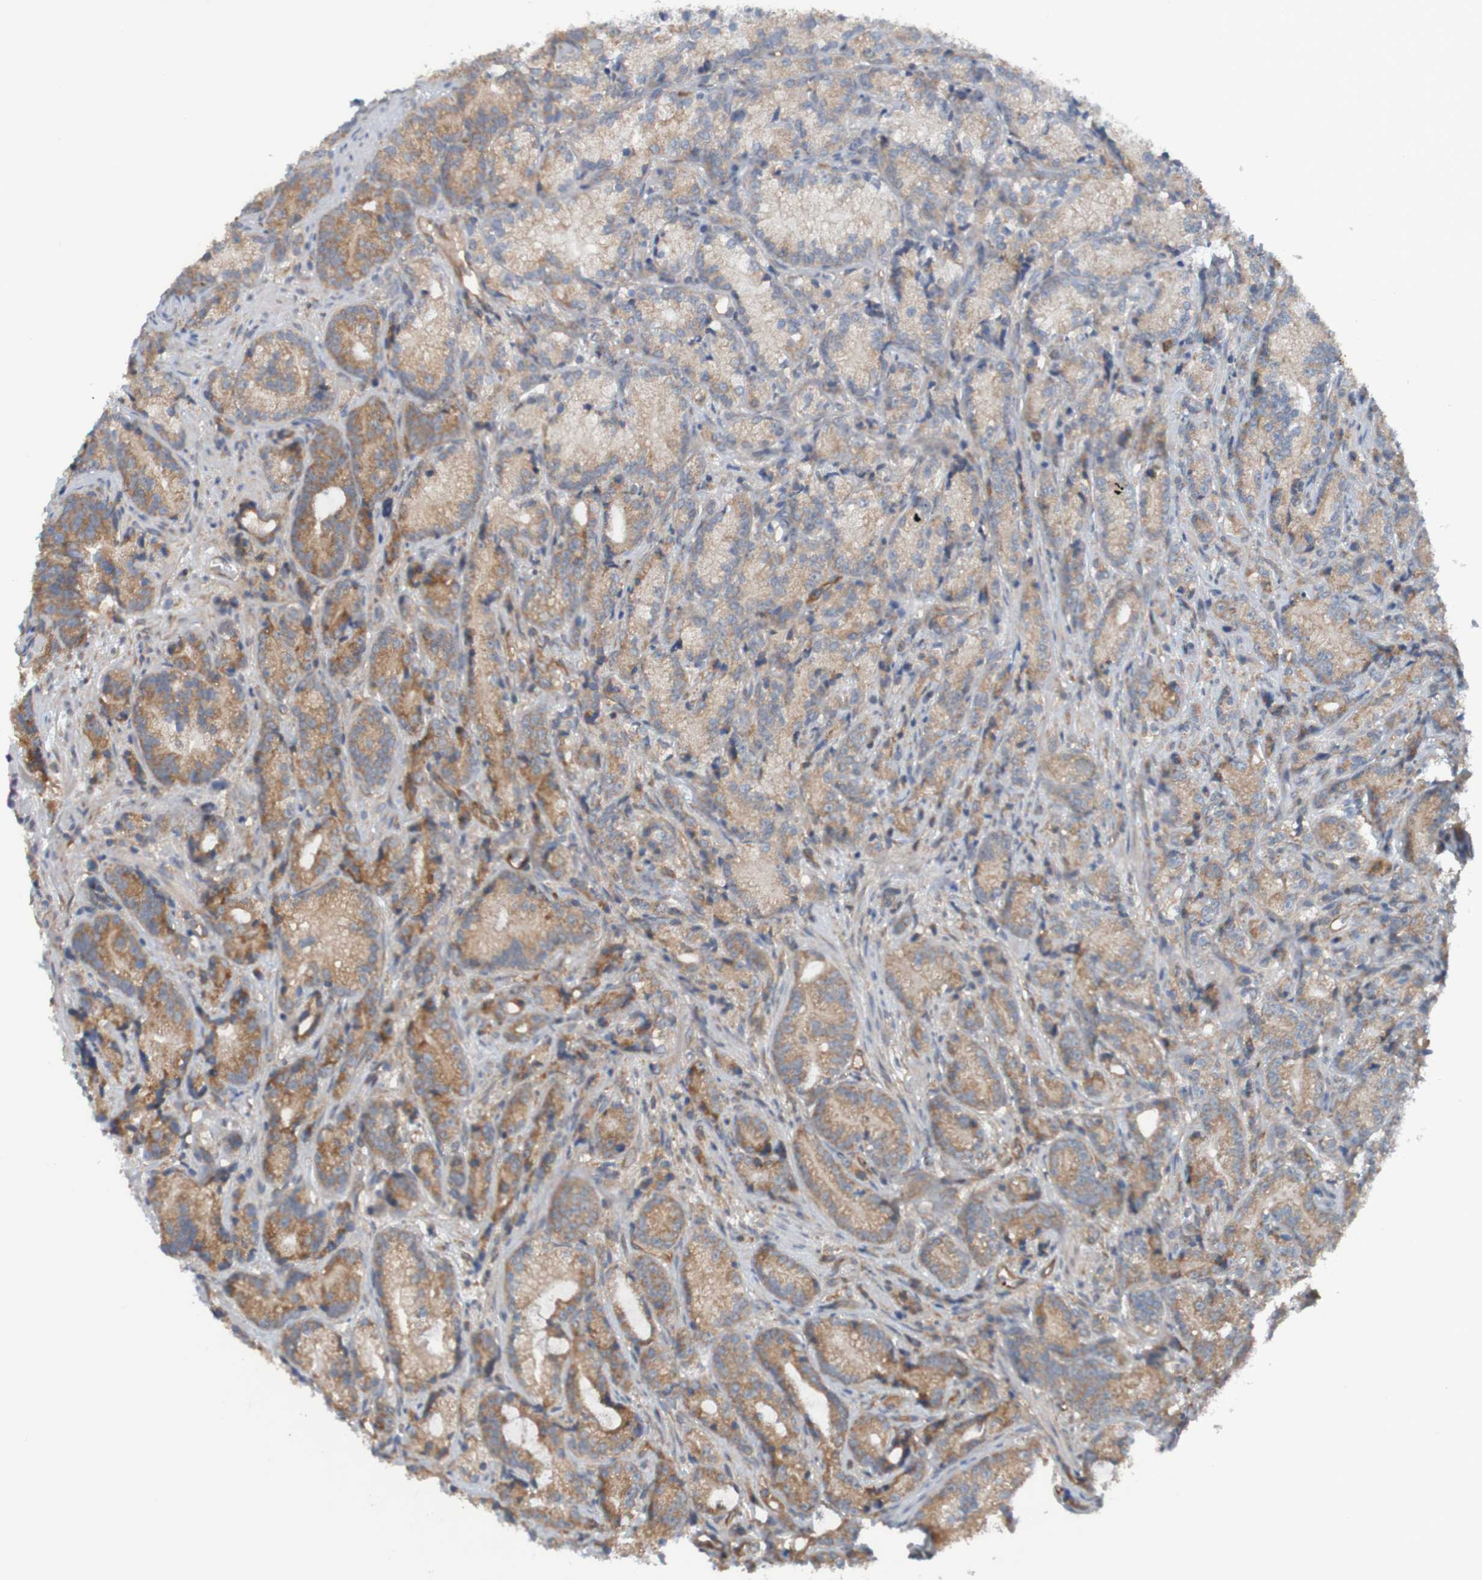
{"staining": {"intensity": "moderate", "quantity": ">75%", "location": "cytoplasmic/membranous"}, "tissue": "prostate cancer", "cell_type": "Tumor cells", "image_type": "cancer", "snomed": [{"axis": "morphology", "description": "Adenocarcinoma, Low grade"}, {"axis": "topography", "description": "Prostate"}], "caption": "Immunohistochemical staining of human prostate cancer reveals moderate cytoplasmic/membranous protein positivity in about >75% of tumor cells.", "gene": "DNAJC4", "patient": {"sex": "male", "age": 89}}